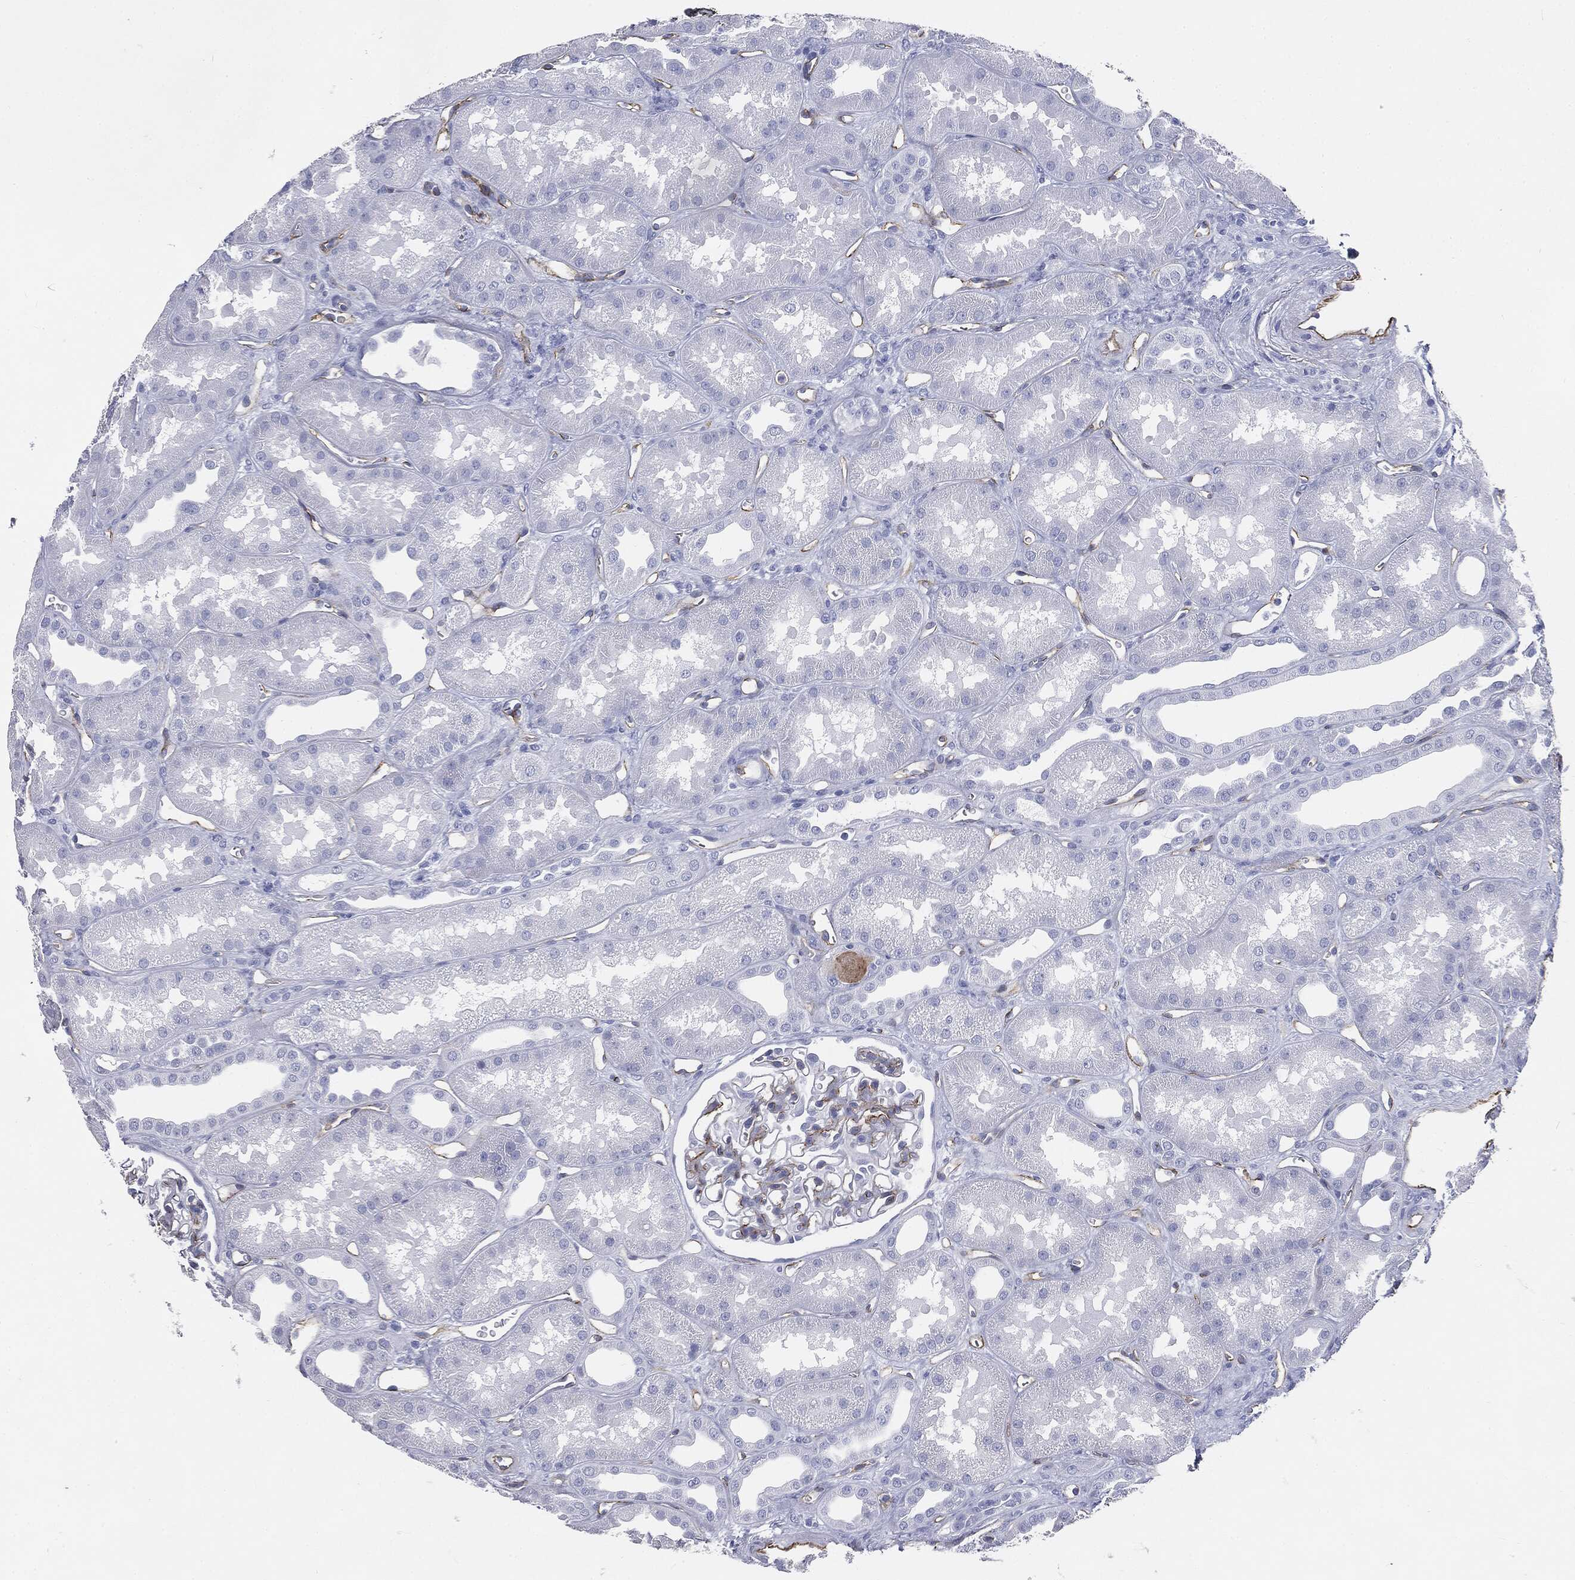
{"staining": {"intensity": "negative", "quantity": "none", "location": "none"}, "tissue": "kidney", "cell_type": "Cells in glomeruli", "image_type": "normal", "snomed": [{"axis": "morphology", "description": "Normal tissue, NOS"}, {"axis": "topography", "description": "Kidney"}], "caption": "Histopathology image shows no protein staining in cells in glomeruli of benign kidney.", "gene": "MUC5AC", "patient": {"sex": "male", "age": 61}}